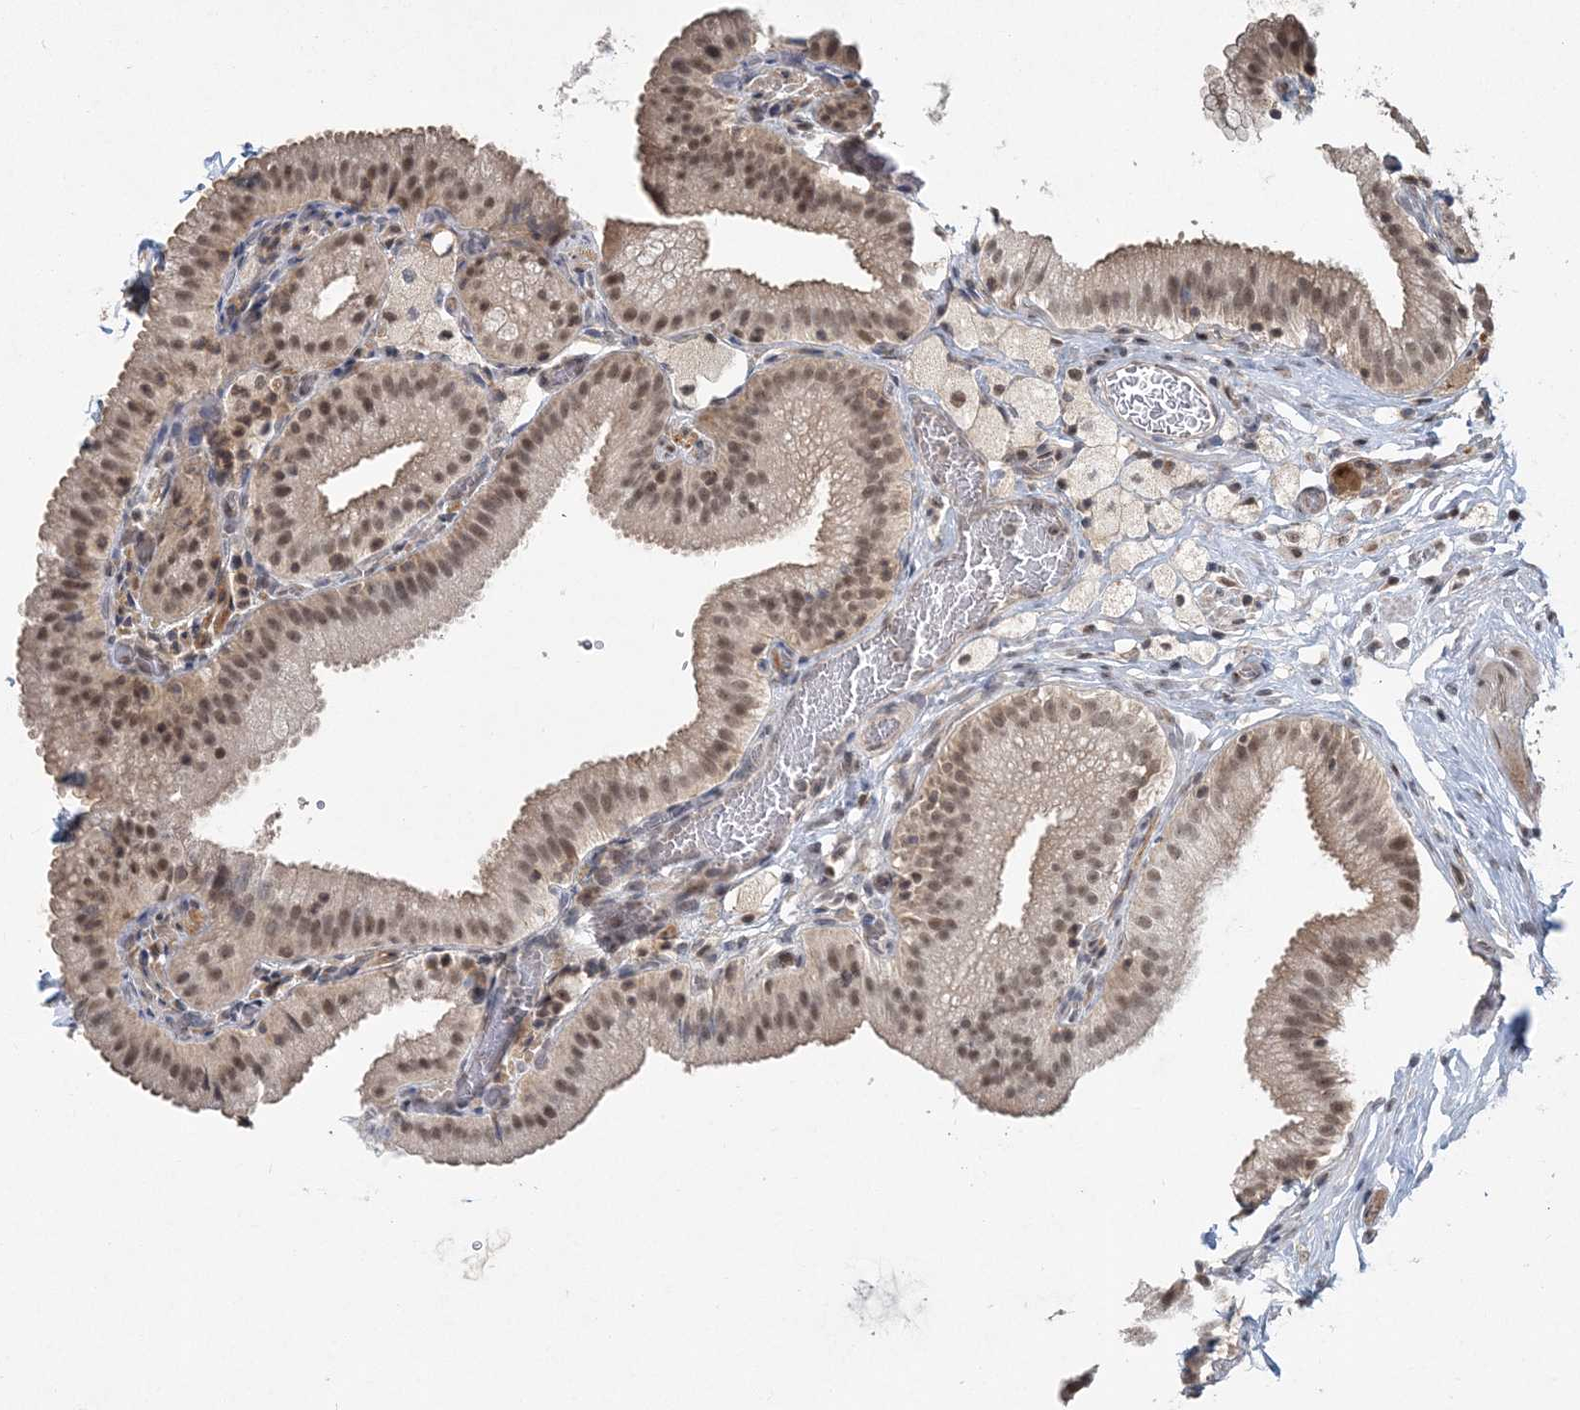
{"staining": {"intensity": "moderate", "quantity": ">75%", "location": "nuclear"}, "tissue": "gallbladder", "cell_type": "Glandular cells", "image_type": "normal", "snomed": [{"axis": "morphology", "description": "Normal tissue, NOS"}, {"axis": "topography", "description": "Gallbladder"}], "caption": "High-power microscopy captured an immunohistochemistry (IHC) micrograph of unremarkable gallbladder, revealing moderate nuclear staining in about >75% of glandular cells.", "gene": "COPS7B", "patient": {"sex": "male", "age": 54}}